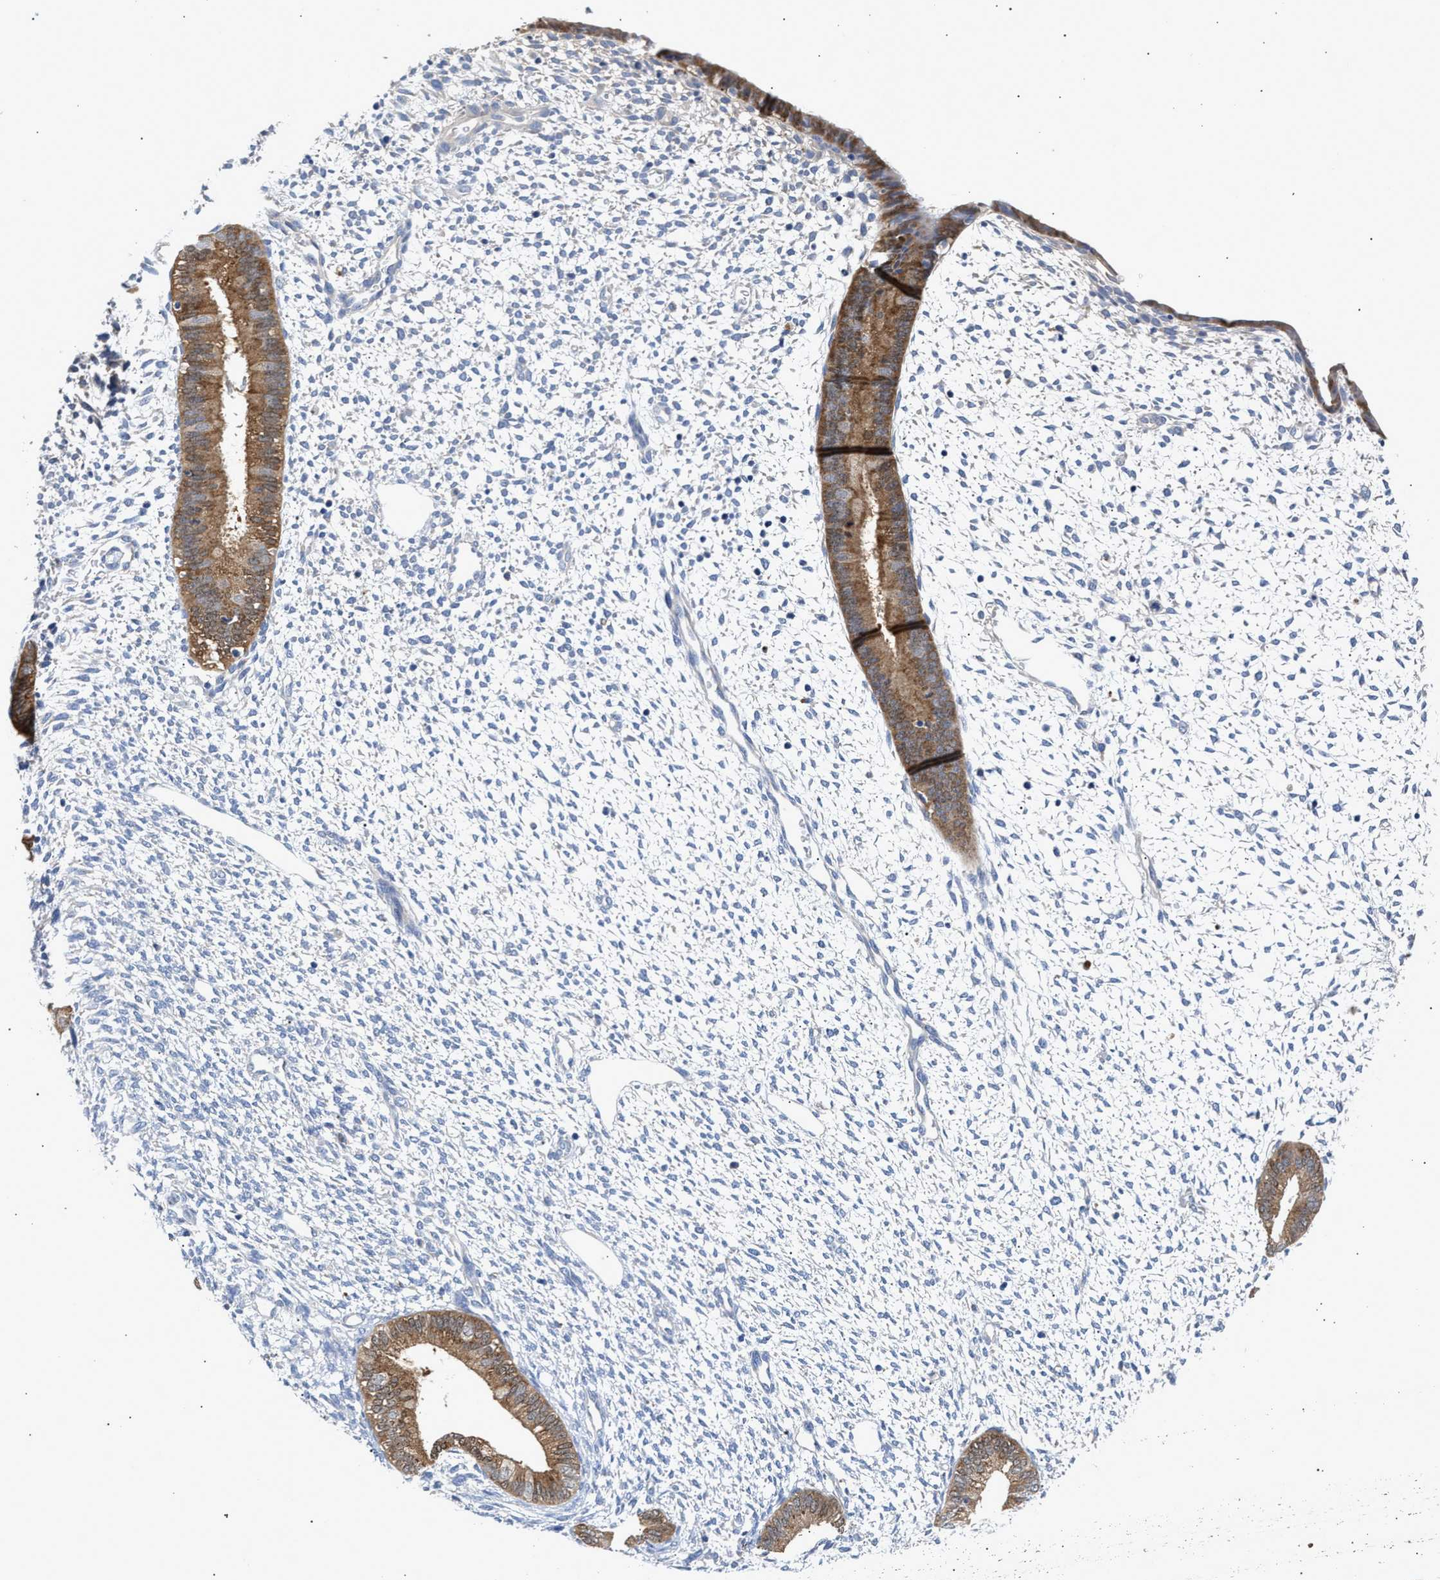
{"staining": {"intensity": "negative", "quantity": "none", "location": "none"}, "tissue": "endometrium", "cell_type": "Cells in endometrial stroma", "image_type": "normal", "snomed": [{"axis": "morphology", "description": "Normal tissue, NOS"}, {"axis": "topography", "description": "Endometrium"}], "caption": "IHC histopathology image of benign endometrium stained for a protein (brown), which reveals no expression in cells in endometrial stroma. (DAB immunohistochemistry visualized using brightfield microscopy, high magnification).", "gene": "CCDC146", "patient": {"sex": "female", "age": 46}}